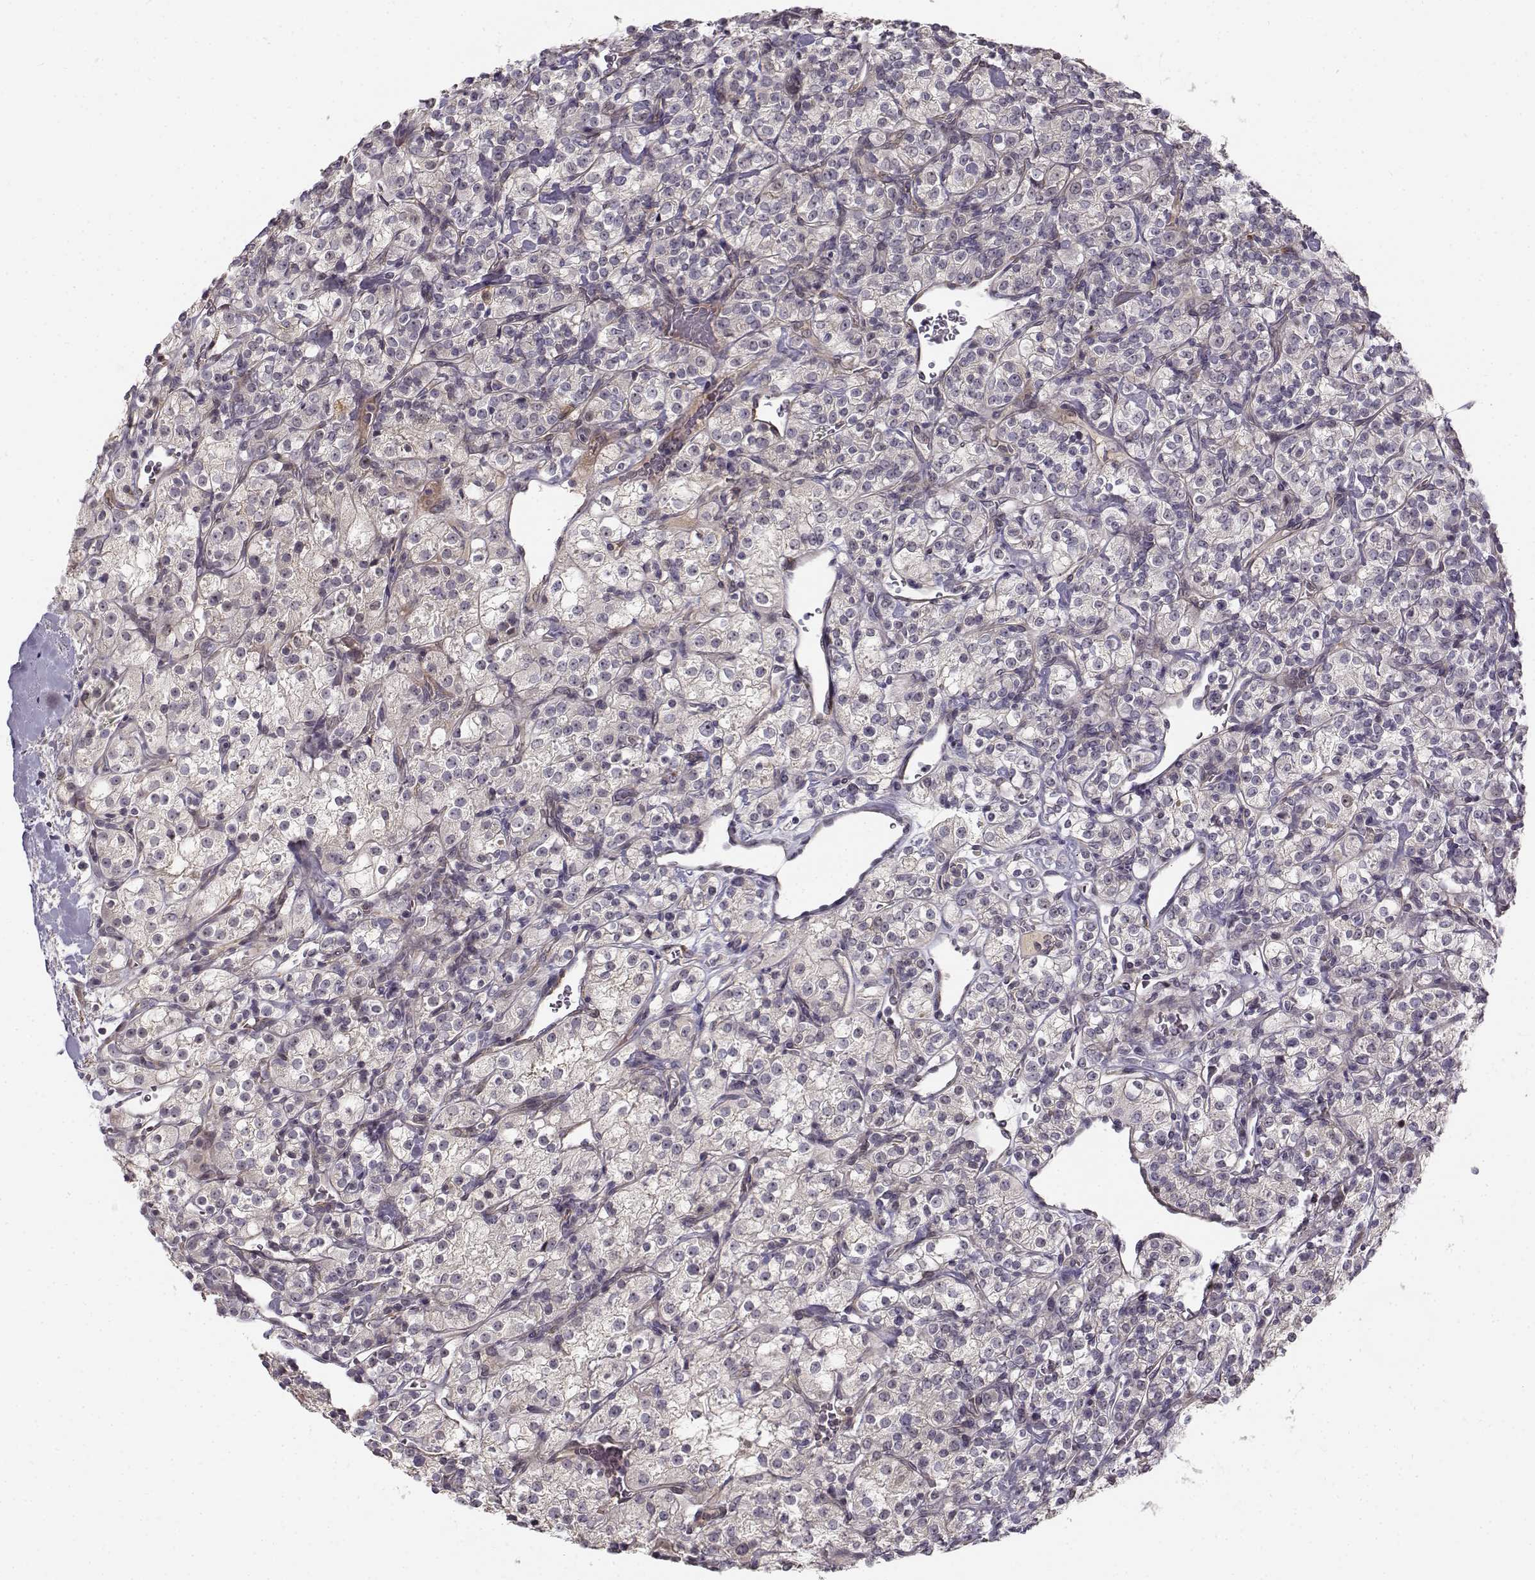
{"staining": {"intensity": "negative", "quantity": "none", "location": "none"}, "tissue": "renal cancer", "cell_type": "Tumor cells", "image_type": "cancer", "snomed": [{"axis": "morphology", "description": "Adenocarcinoma, NOS"}, {"axis": "topography", "description": "Kidney"}], "caption": "This photomicrograph is of renal cancer stained with immunohistochemistry (IHC) to label a protein in brown with the nuclei are counter-stained blue. There is no expression in tumor cells.", "gene": "RGS9BP", "patient": {"sex": "male", "age": 77}}